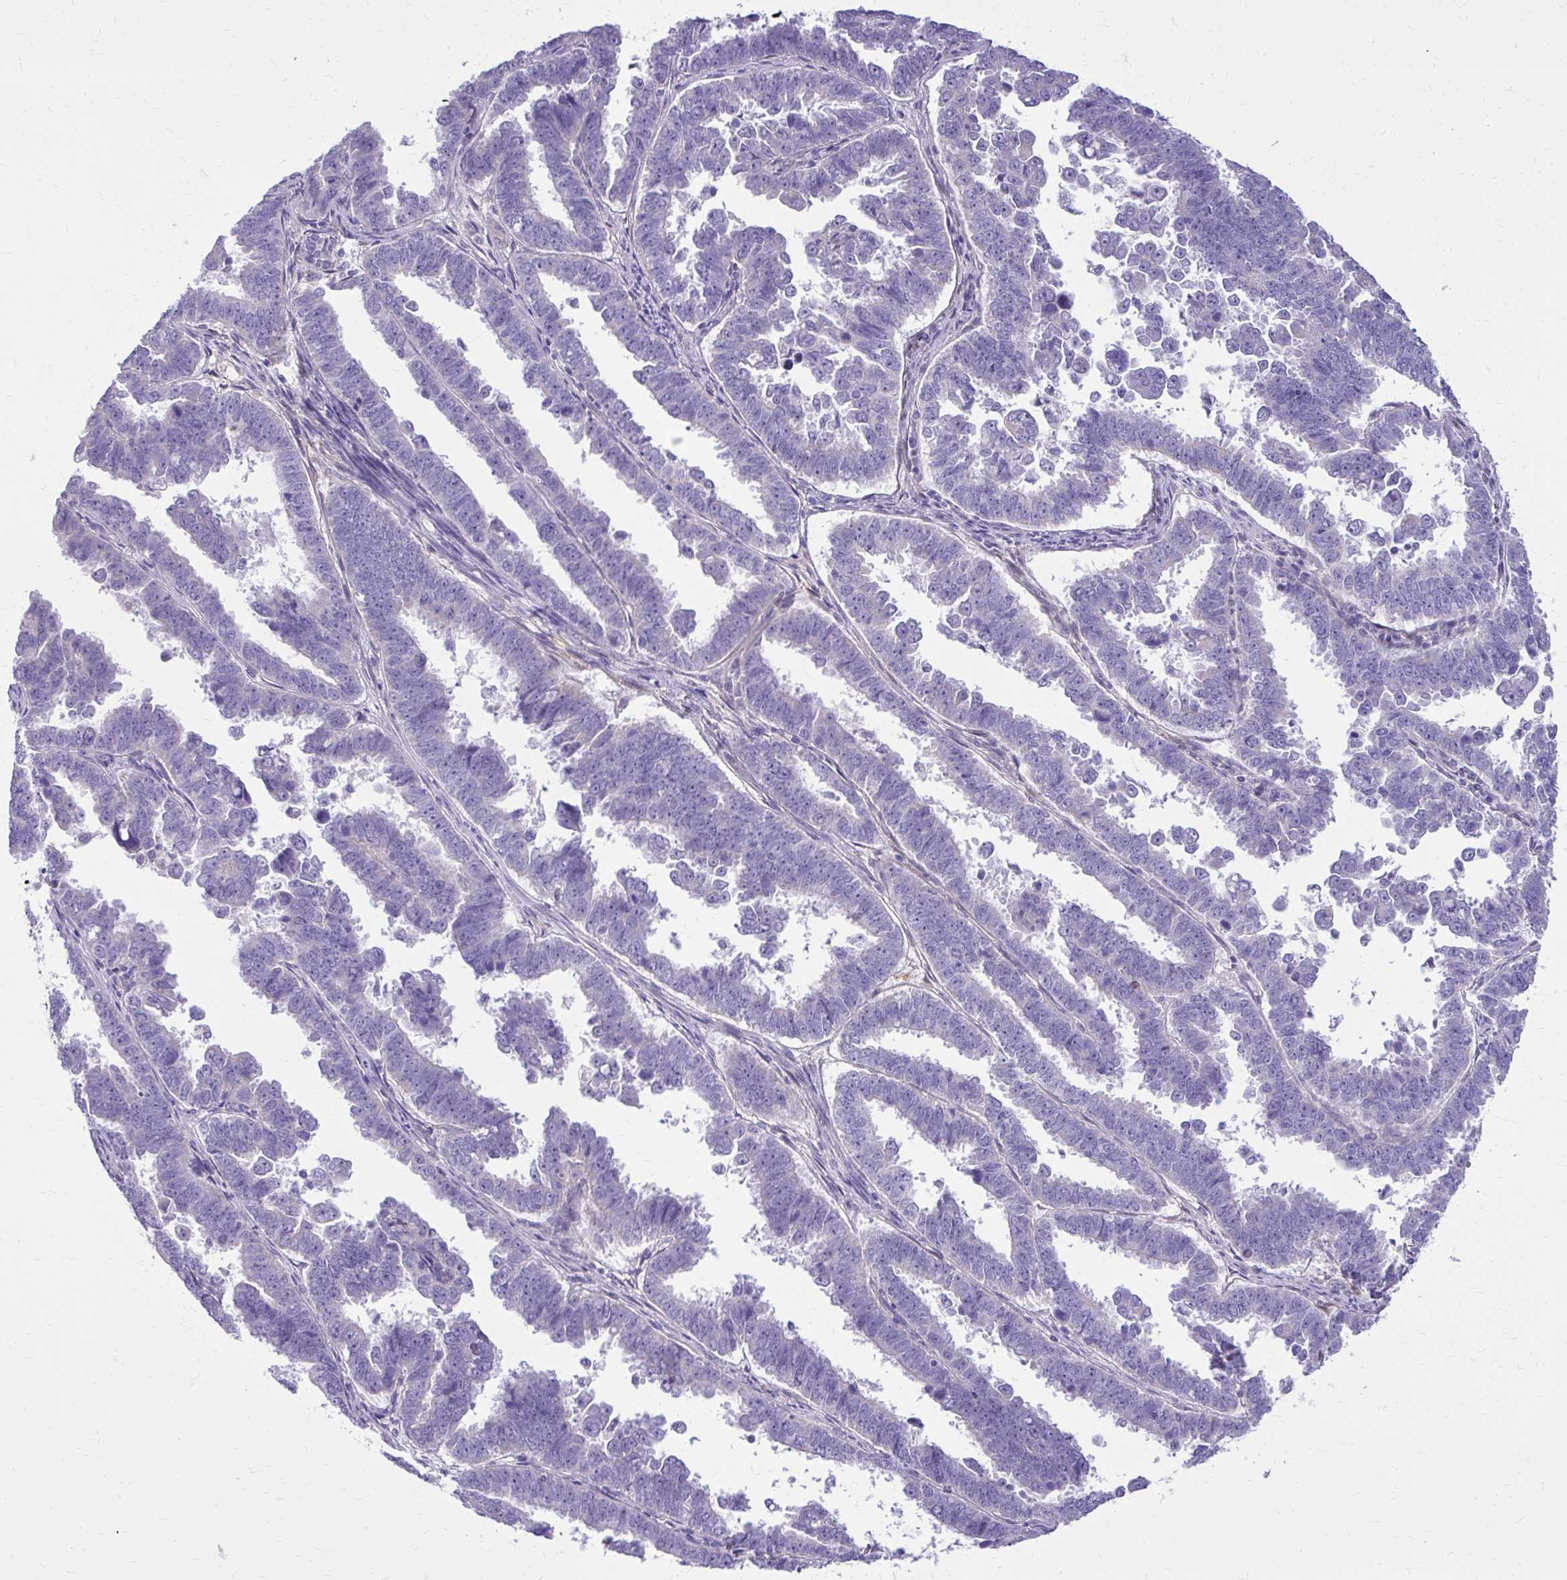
{"staining": {"intensity": "negative", "quantity": "none", "location": "none"}, "tissue": "endometrial cancer", "cell_type": "Tumor cells", "image_type": "cancer", "snomed": [{"axis": "morphology", "description": "Adenocarcinoma, NOS"}, {"axis": "topography", "description": "Endometrium"}], "caption": "Tumor cells are negative for brown protein staining in endometrial adenocarcinoma.", "gene": "NNMT", "patient": {"sex": "female", "age": 75}}